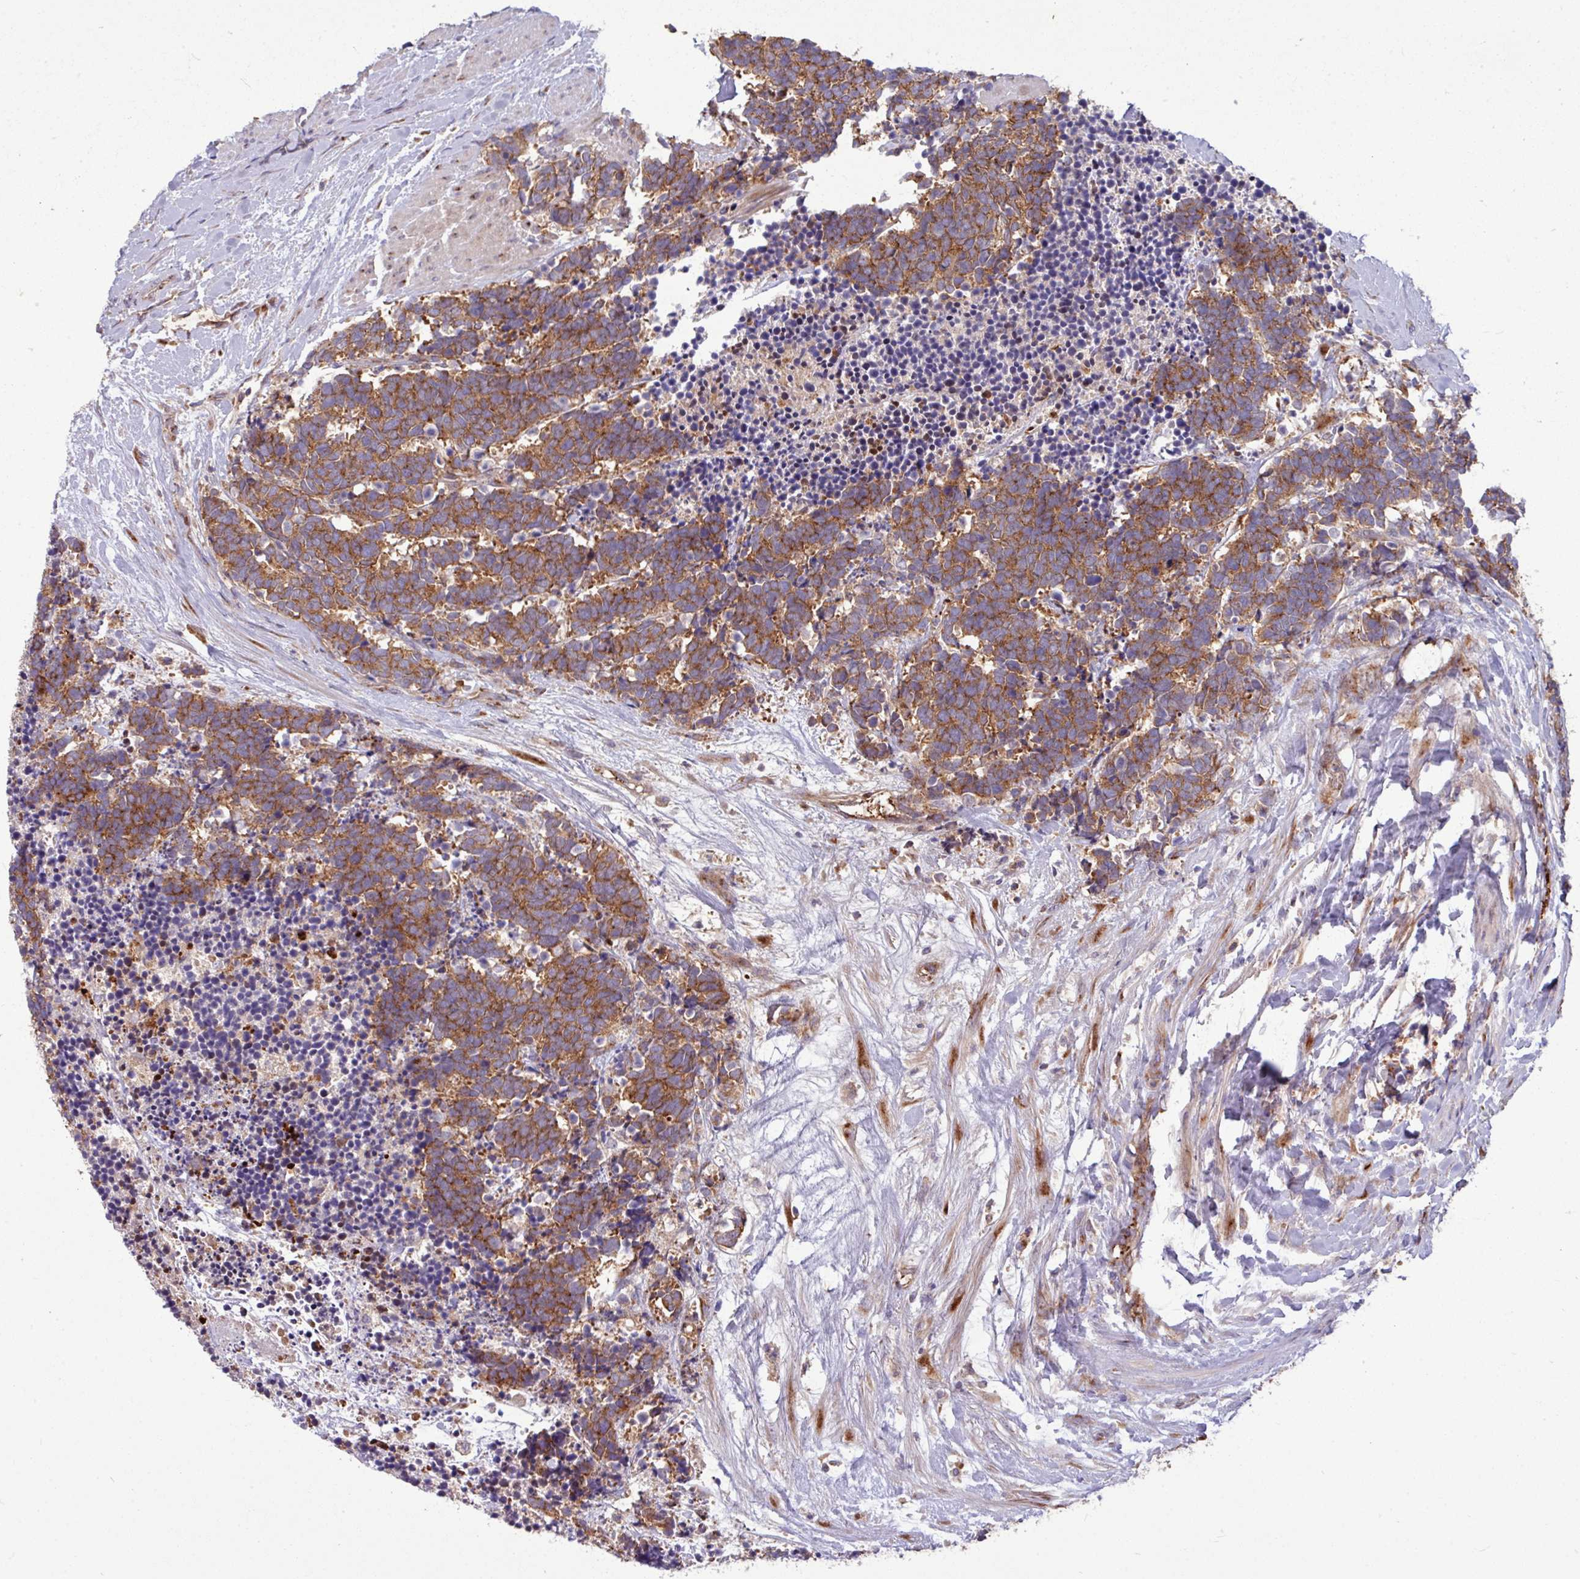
{"staining": {"intensity": "strong", "quantity": ">75%", "location": "cytoplasmic/membranous"}, "tissue": "carcinoid", "cell_type": "Tumor cells", "image_type": "cancer", "snomed": [{"axis": "morphology", "description": "Carcinoma, NOS"}, {"axis": "morphology", "description": "Carcinoid, malignant, NOS"}, {"axis": "topography", "description": "Prostate"}], "caption": "Carcinoma was stained to show a protein in brown. There is high levels of strong cytoplasmic/membranous positivity in approximately >75% of tumor cells.", "gene": "LSM12", "patient": {"sex": "male", "age": 57}}